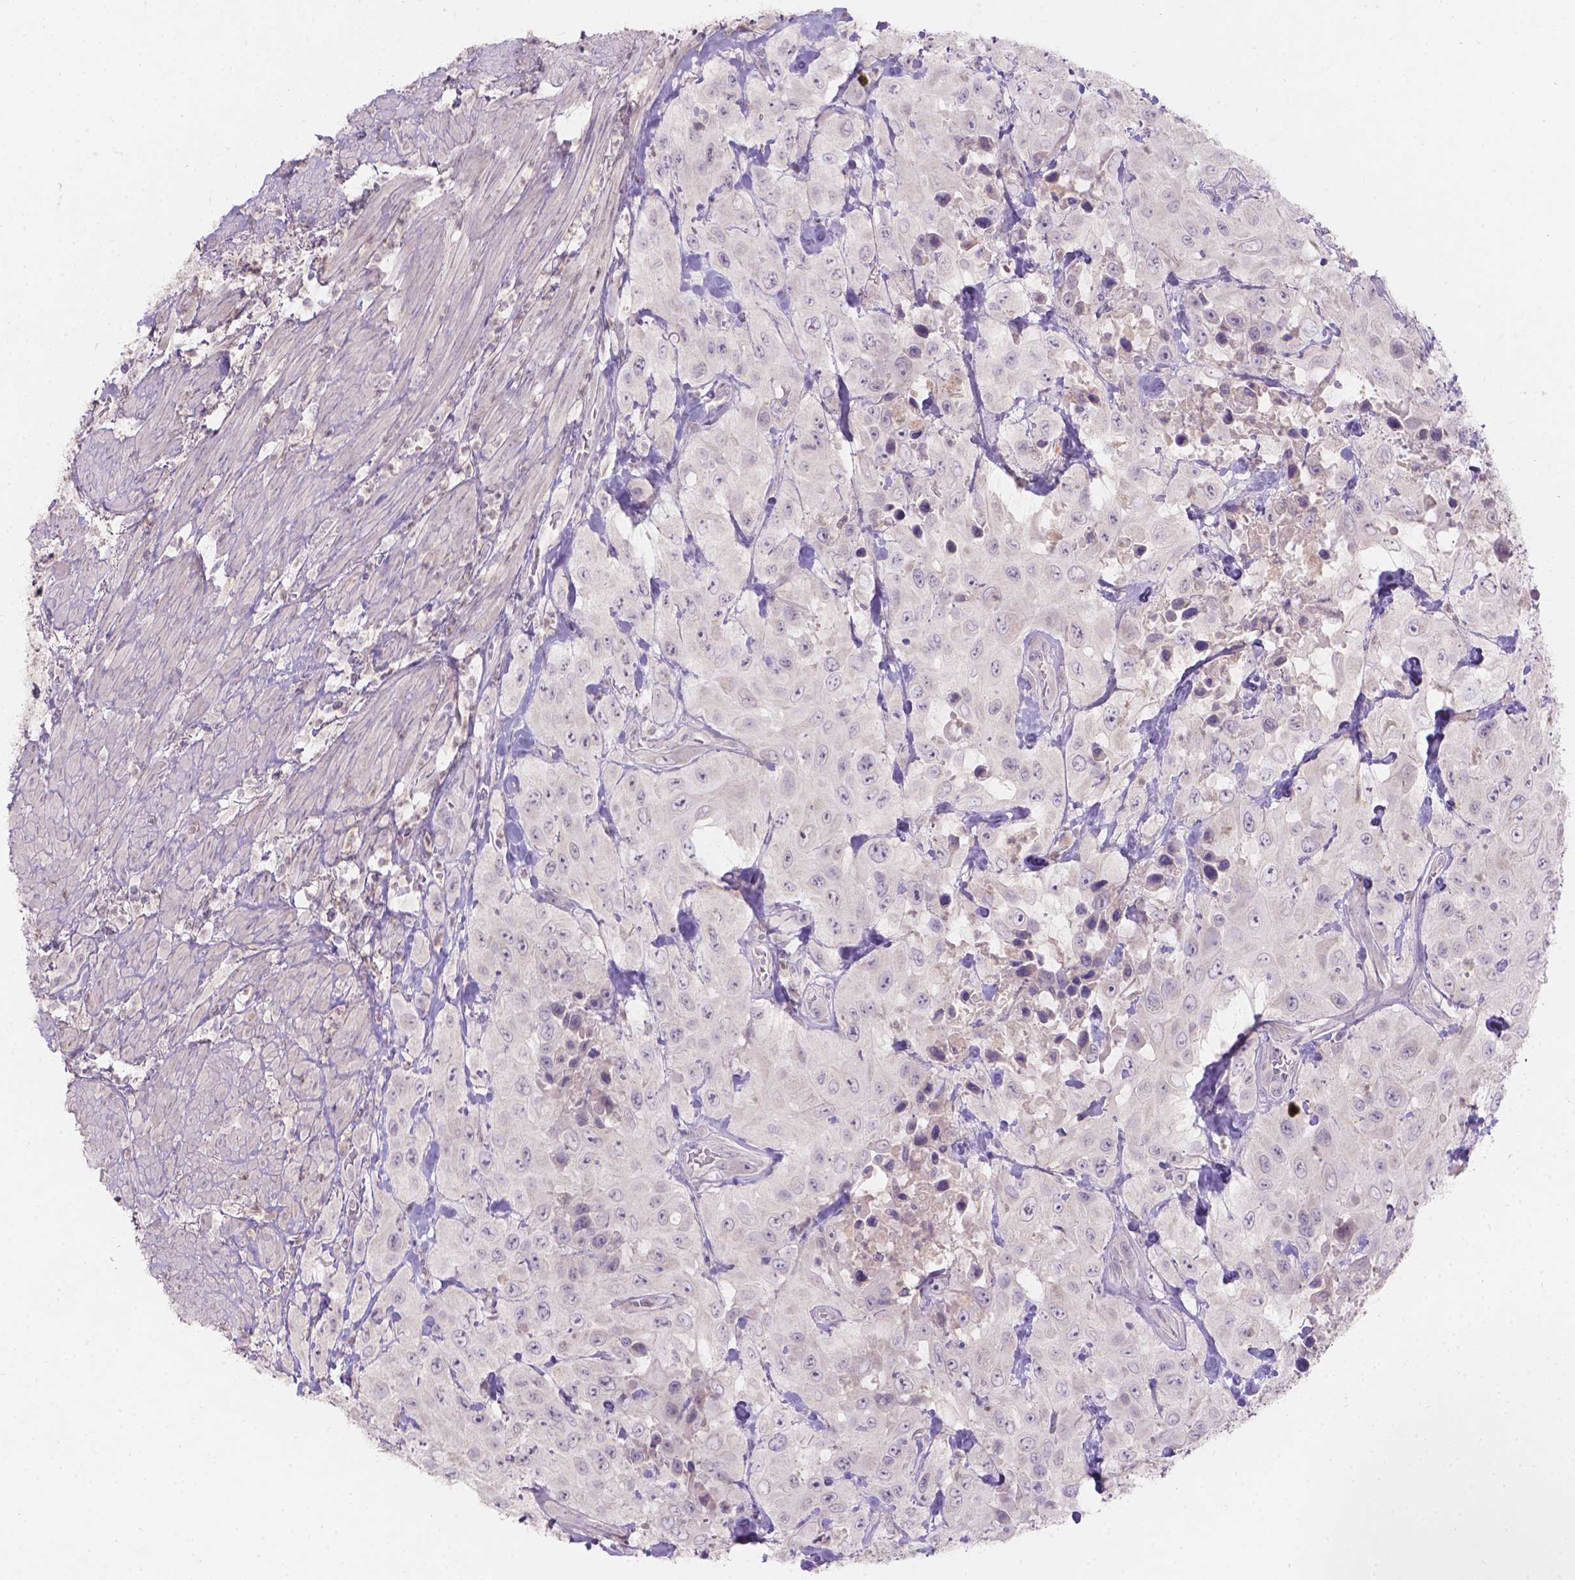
{"staining": {"intensity": "negative", "quantity": "none", "location": "none"}, "tissue": "urothelial cancer", "cell_type": "Tumor cells", "image_type": "cancer", "snomed": [{"axis": "morphology", "description": "Urothelial carcinoma, High grade"}, {"axis": "topography", "description": "Urinary bladder"}], "caption": "Protein analysis of urothelial carcinoma (high-grade) displays no significant positivity in tumor cells.", "gene": "DCAF4L1", "patient": {"sex": "male", "age": 79}}